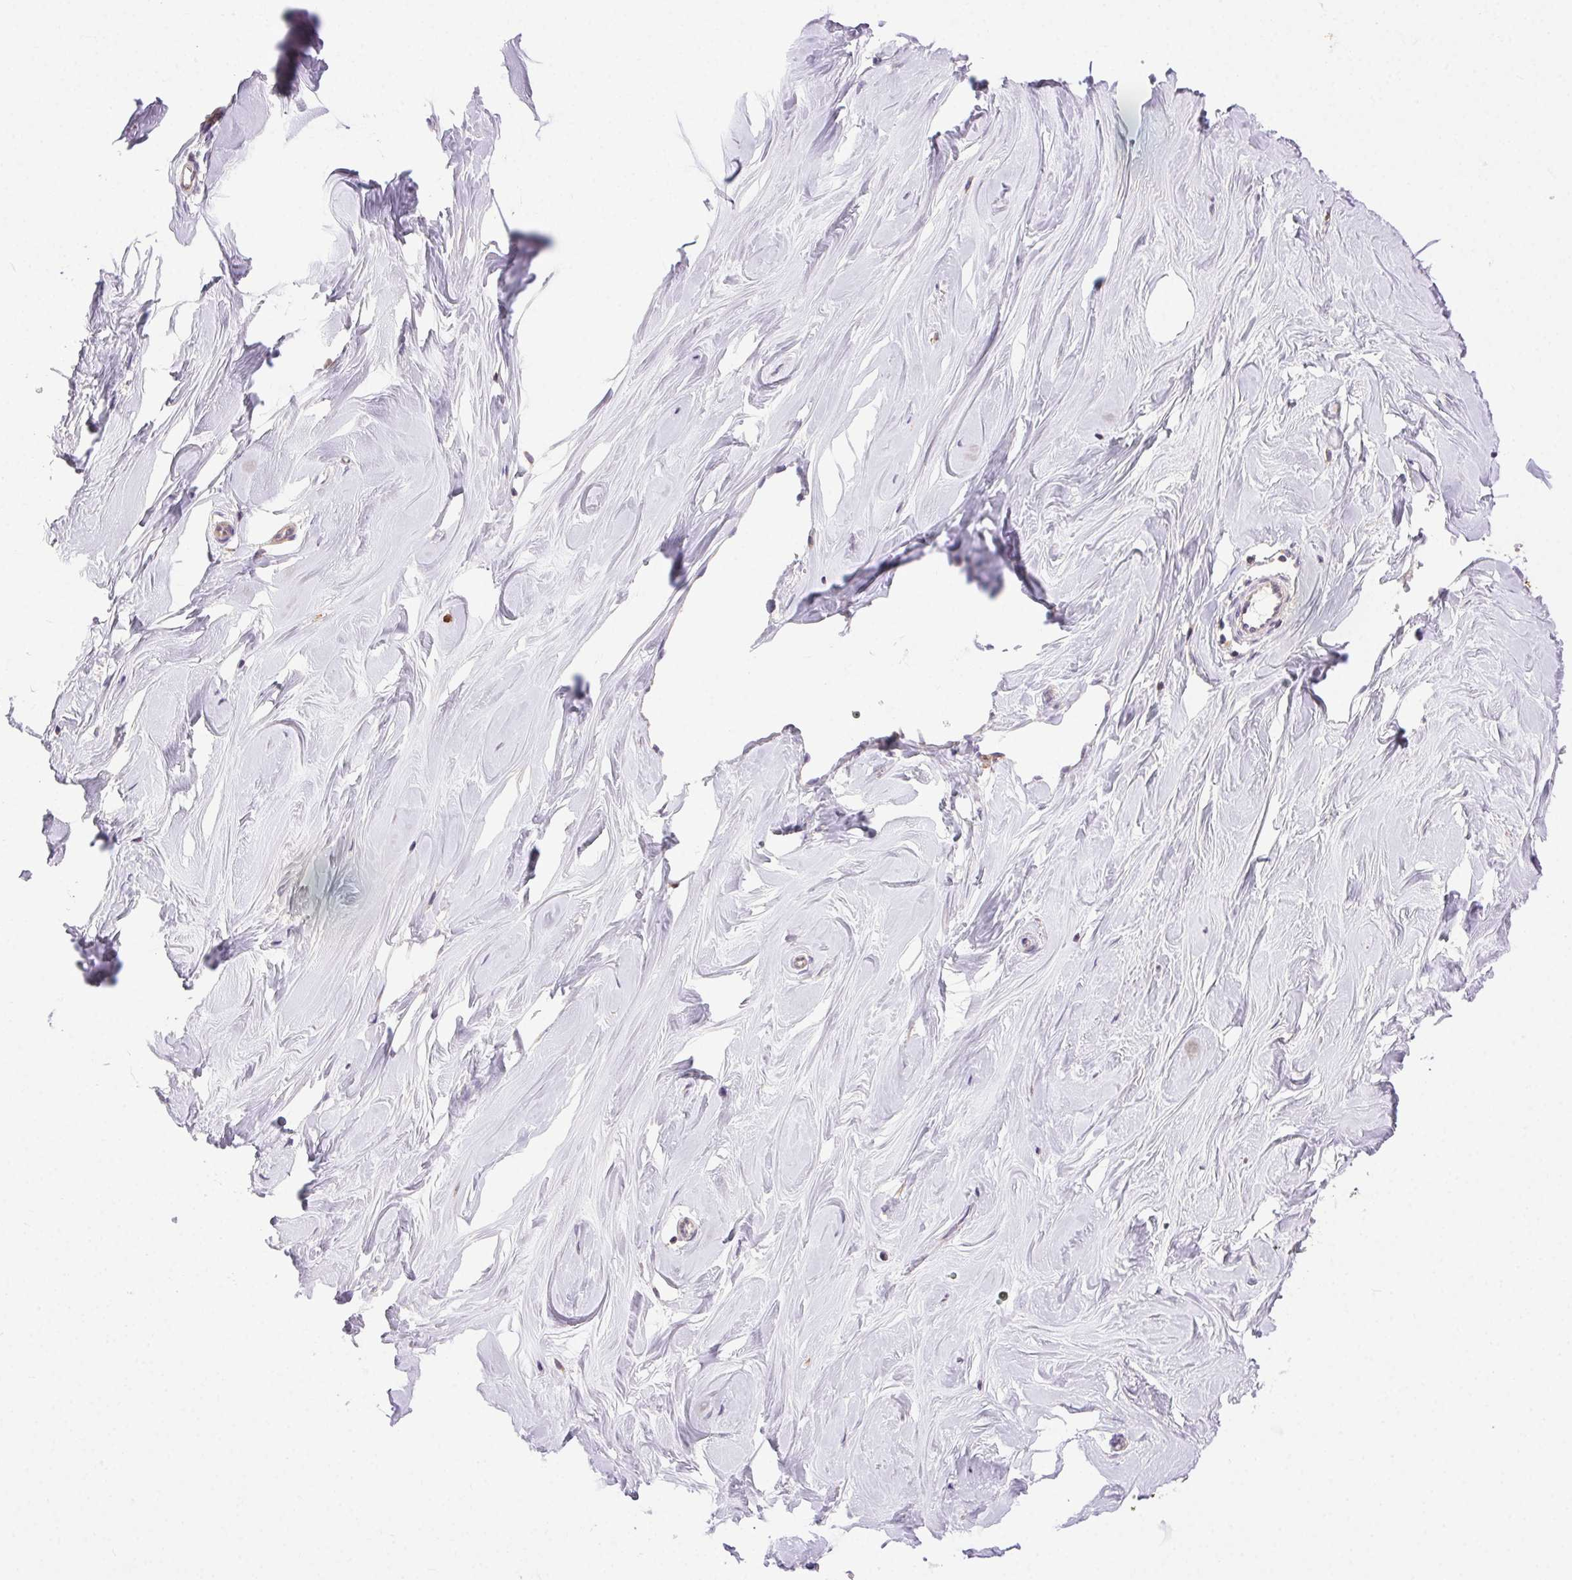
{"staining": {"intensity": "negative", "quantity": "none", "location": "none"}, "tissue": "breast", "cell_type": "Adipocytes", "image_type": "normal", "snomed": [{"axis": "morphology", "description": "Normal tissue, NOS"}, {"axis": "topography", "description": "Breast"}], "caption": "This is a micrograph of IHC staining of benign breast, which shows no staining in adipocytes.", "gene": "SNX31", "patient": {"sex": "female", "age": 27}}